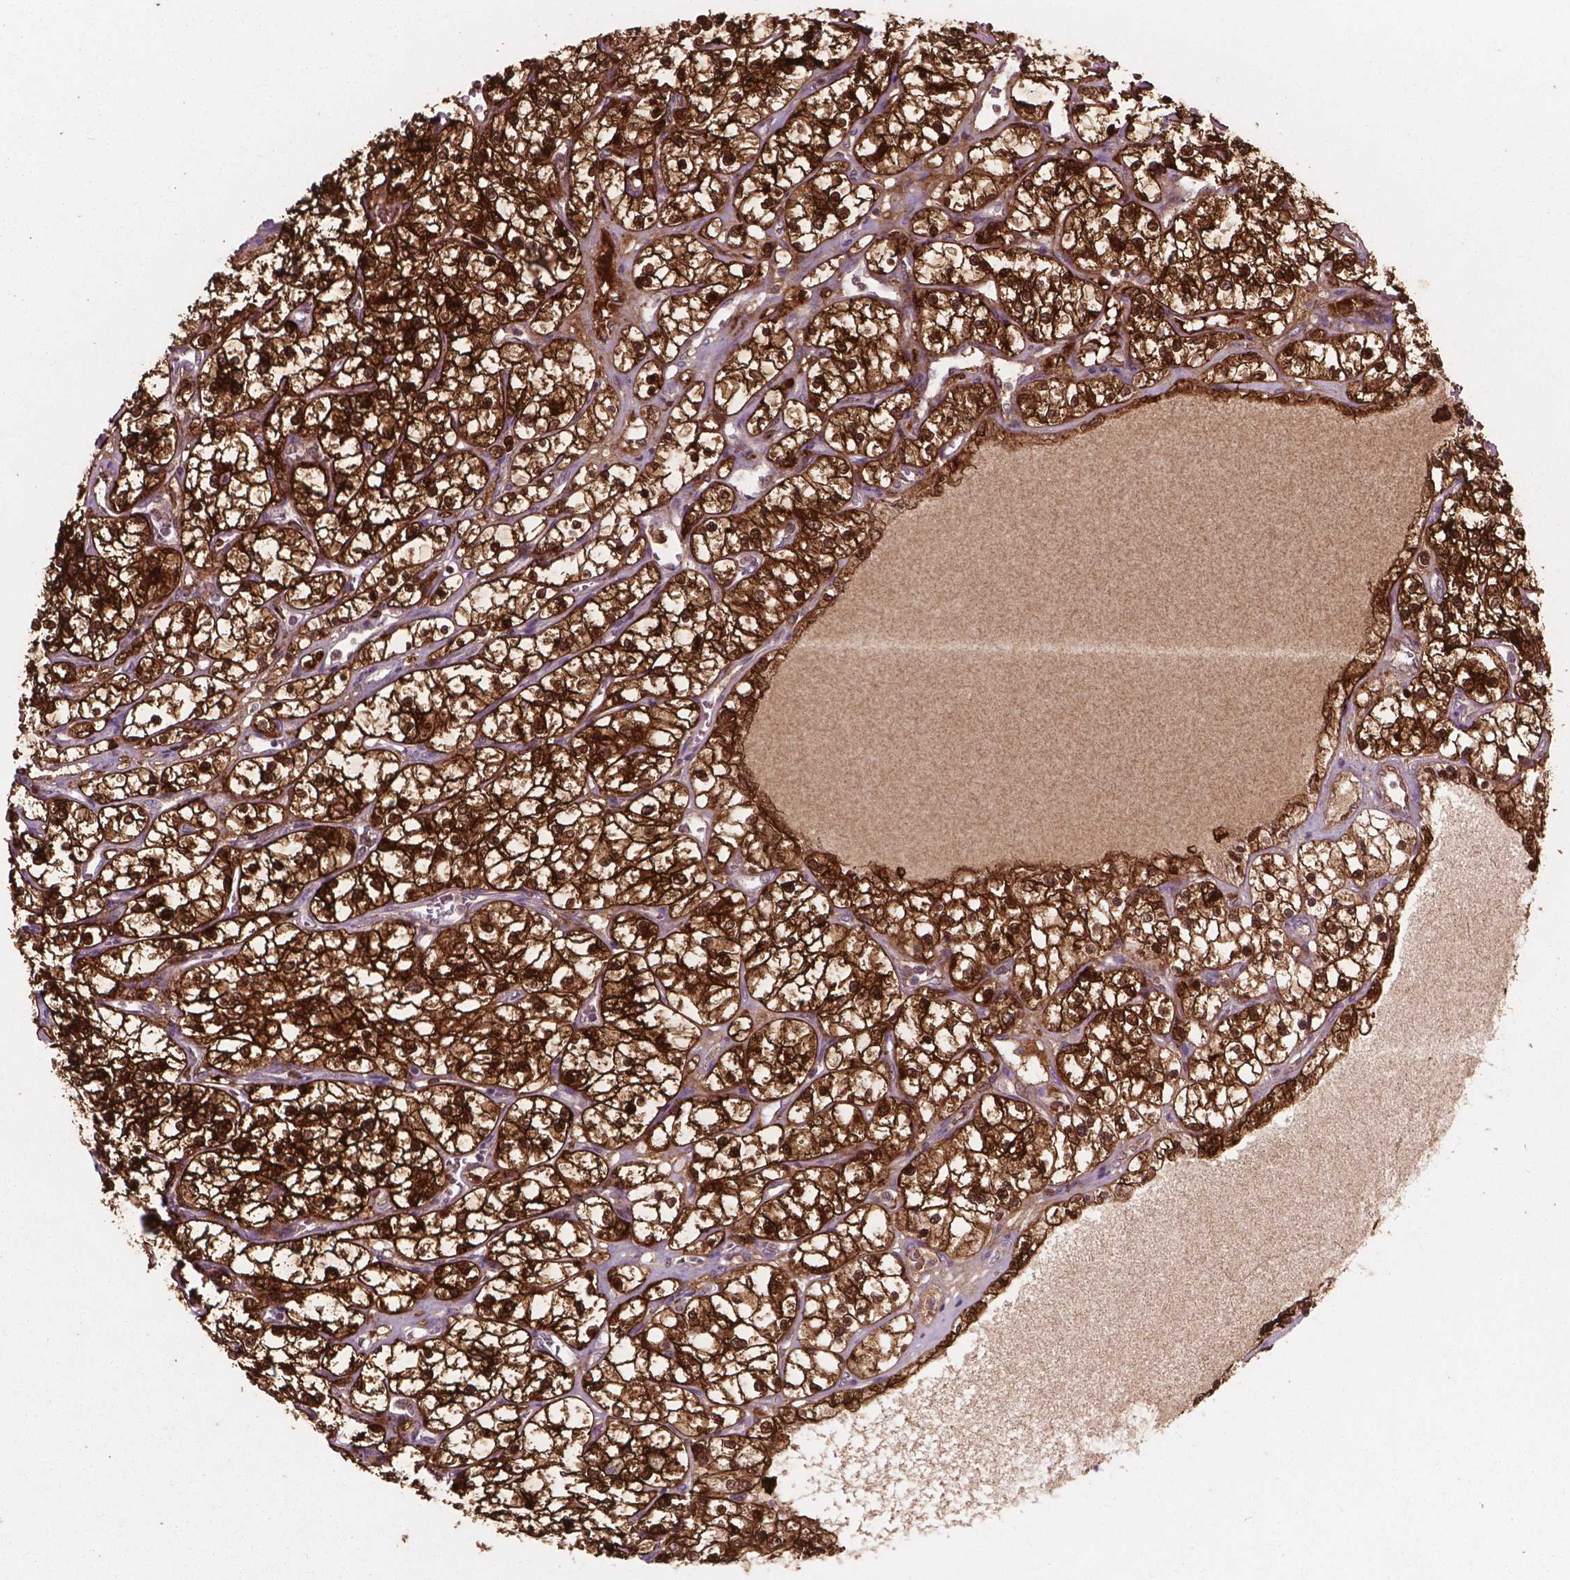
{"staining": {"intensity": "strong", "quantity": ">75%", "location": "cytoplasmic/membranous,nuclear"}, "tissue": "renal cancer", "cell_type": "Tumor cells", "image_type": "cancer", "snomed": [{"axis": "morphology", "description": "Adenocarcinoma, NOS"}, {"axis": "topography", "description": "Kidney"}], "caption": "Strong cytoplasmic/membranous and nuclear positivity is appreciated in about >75% of tumor cells in renal cancer (adenocarcinoma). (IHC, brightfield microscopy, high magnification).", "gene": "LDHA", "patient": {"sex": "female", "age": 69}}